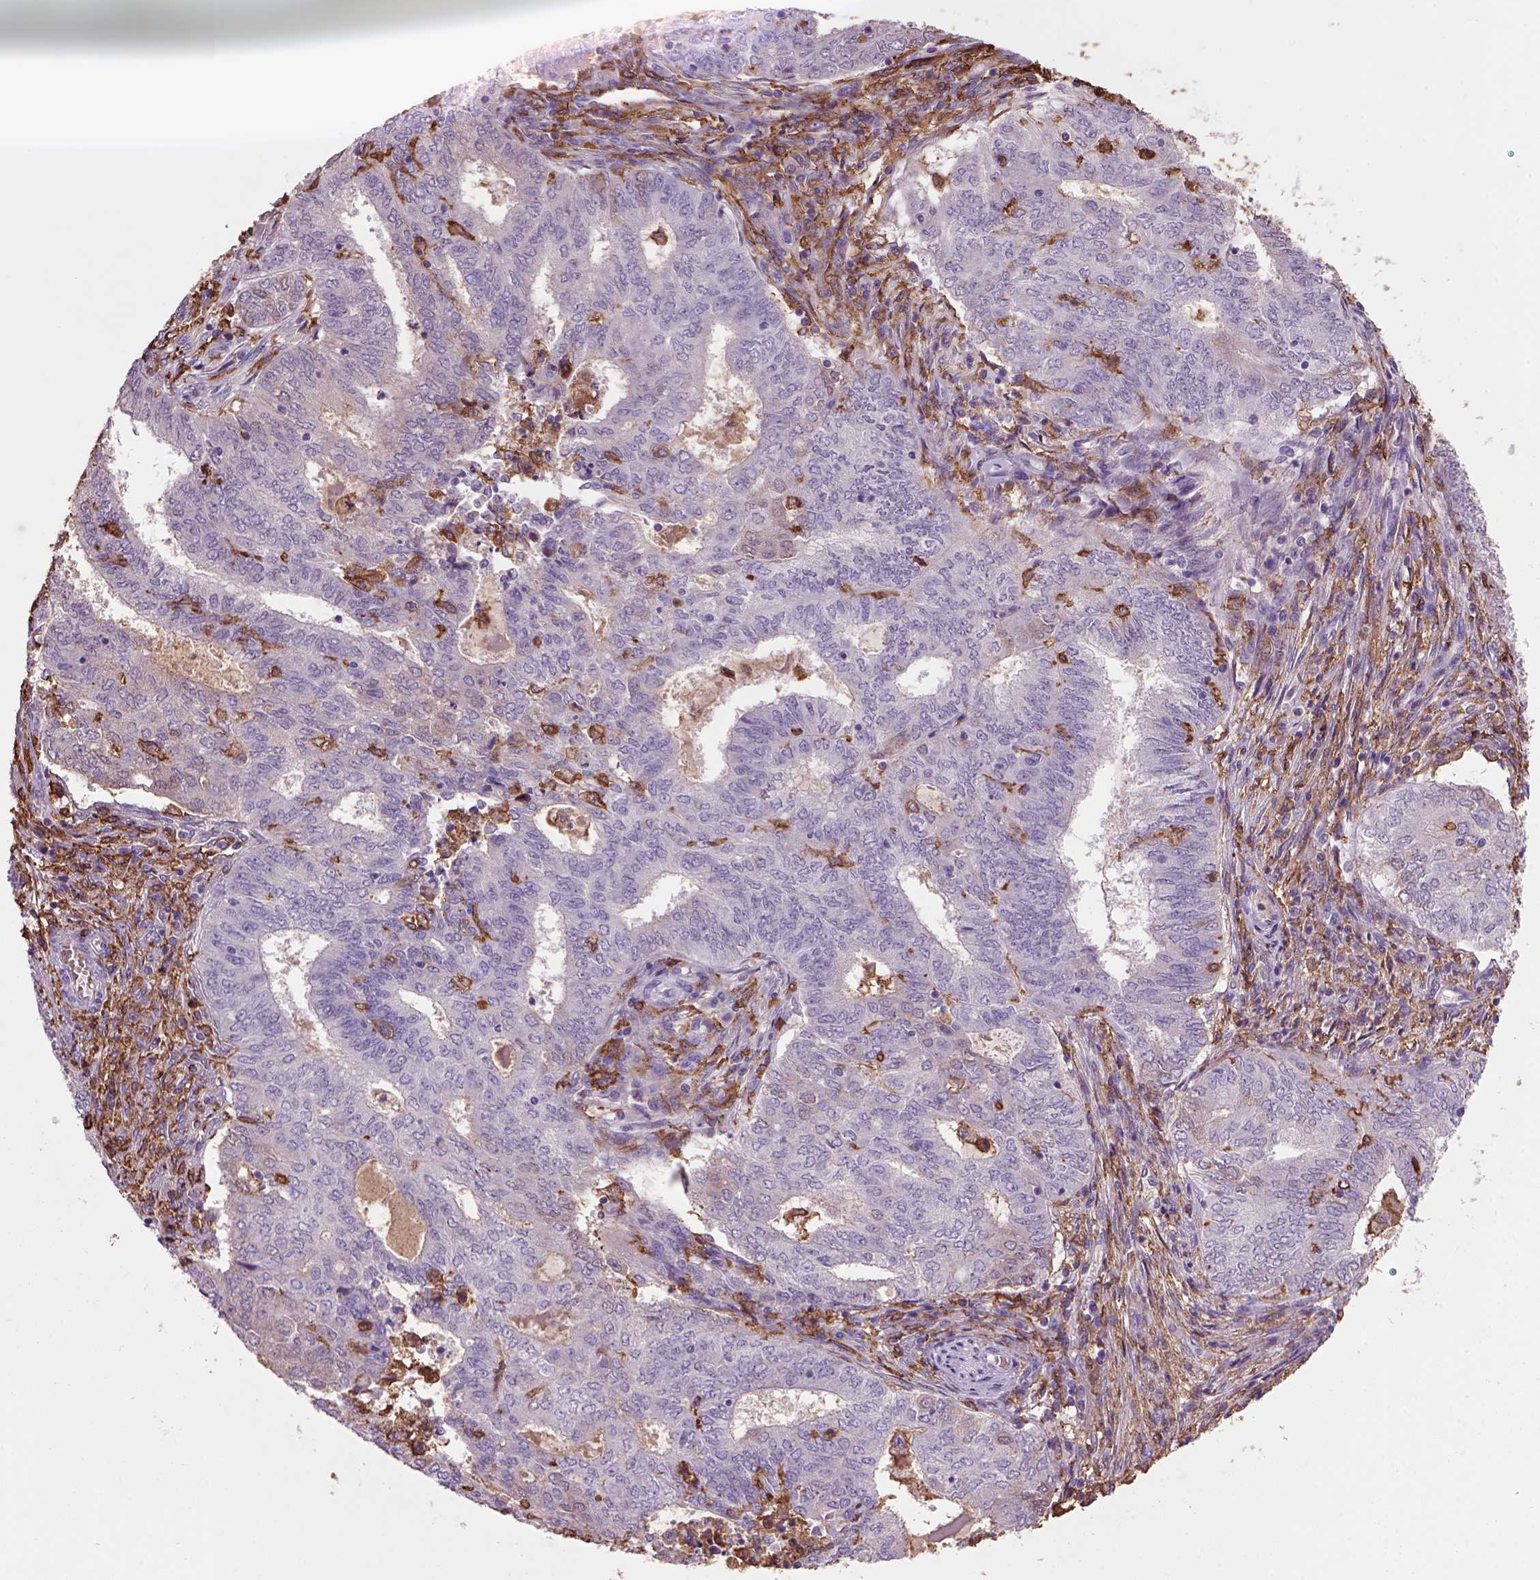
{"staining": {"intensity": "negative", "quantity": "none", "location": "none"}, "tissue": "endometrial cancer", "cell_type": "Tumor cells", "image_type": "cancer", "snomed": [{"axis": "morphology", "description": "Adenocarcinoma, NOS"}, {"axis": "topography", "description": "Endometrium"}], "caption": "Endometrial cancer (adenocarcinoma) was stained to show a protein in brown. There is no significant expression in tumor cells.", "gene": "CD14", "patient": {"sex": "female", "age": 62}}